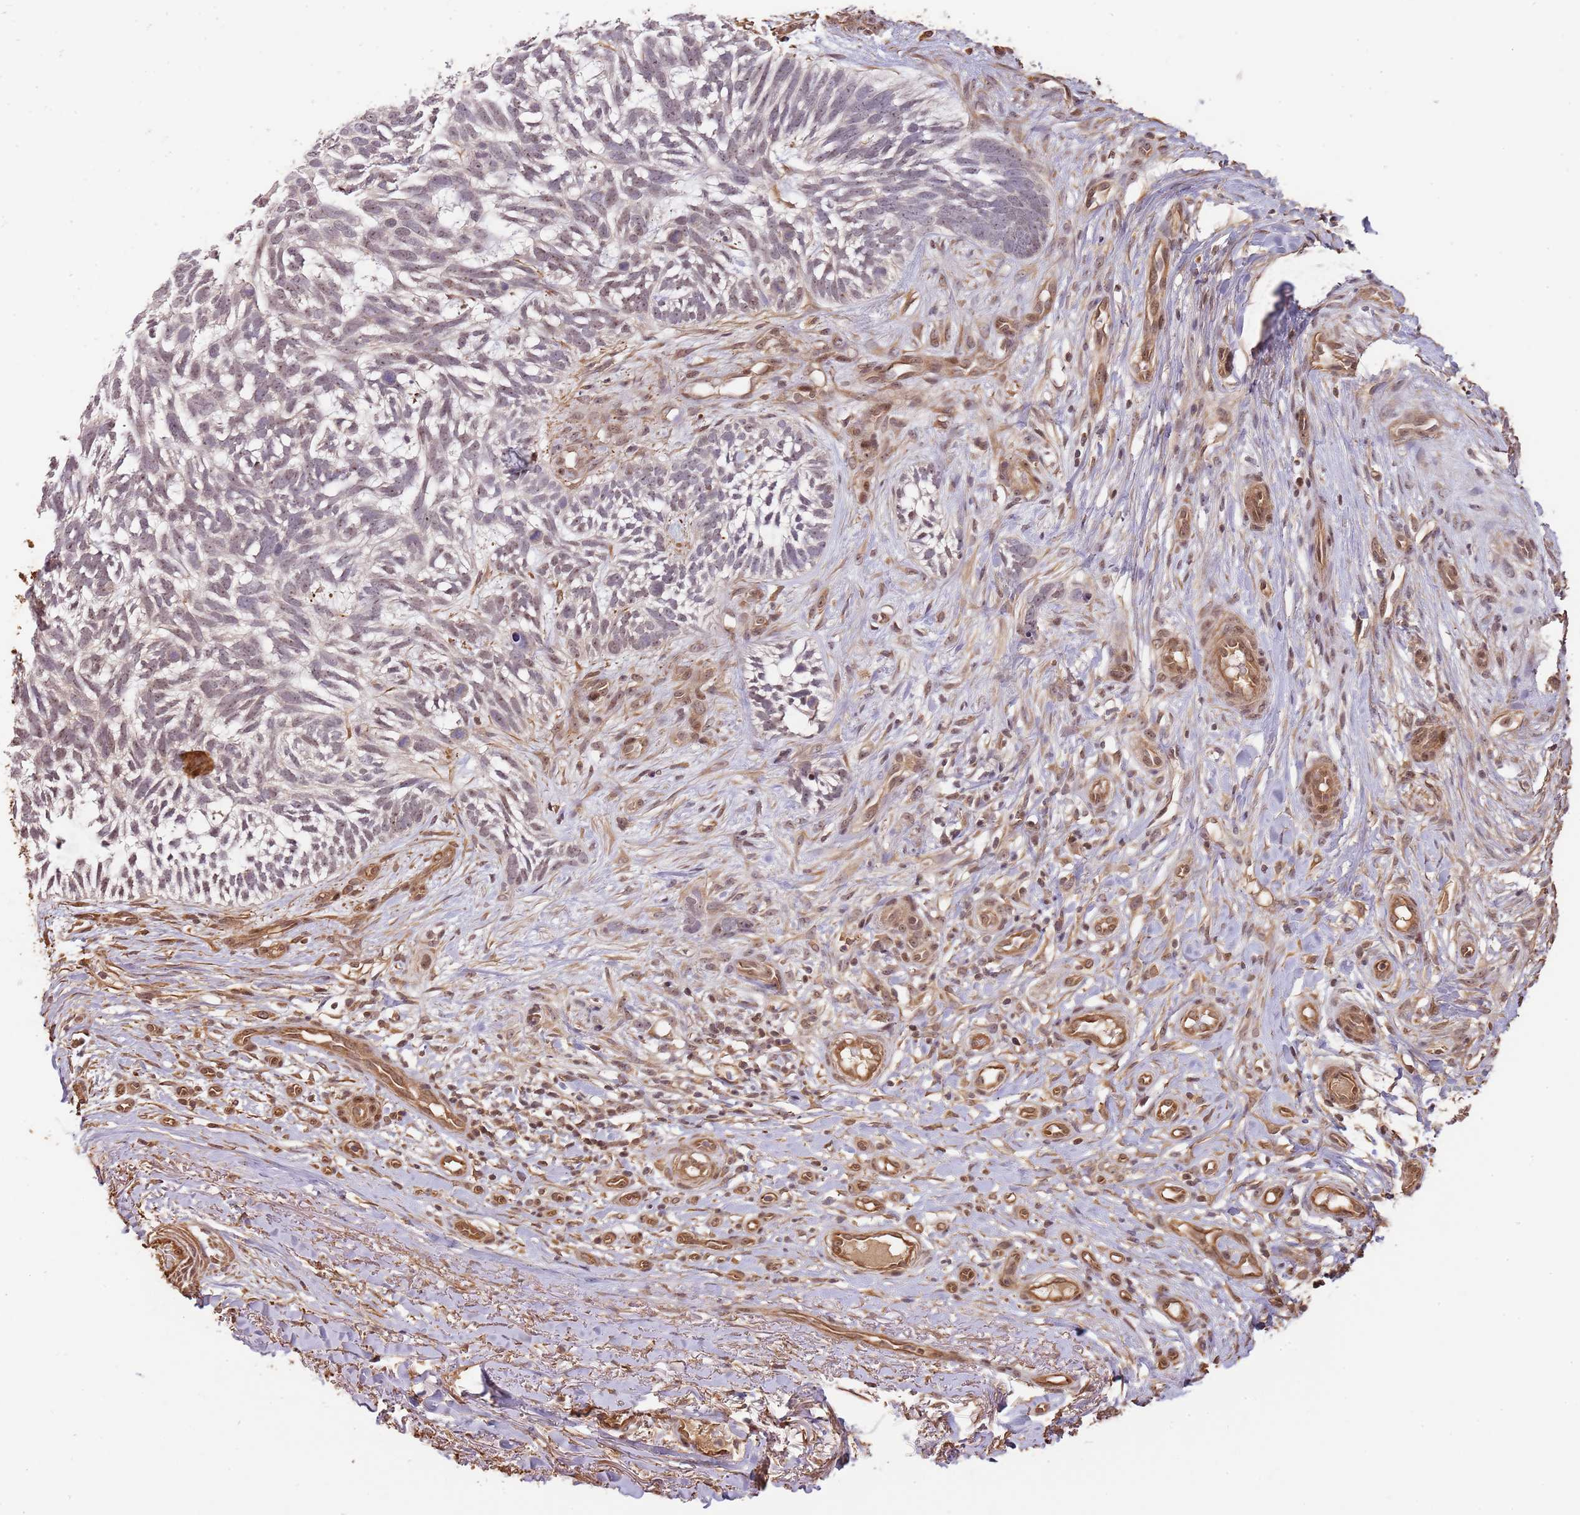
{"staining": {"intensity": "weak", "quantity": "<25%", "location": "nuclear"}, "tissue": "skin cancer", "cell_type": "Tumor cells", "image_type": "cancer", "snomed": [{"axis": "morphology", "description": "Basal cell carcinoma"}, {"axis": "topography", "description": "Skin"}], "caption": "Immunohistochemistry of skin cancer shows no expression in tumor cells.", "gene": "SURF2", "patient": {"sex": "male", "age": 88}}